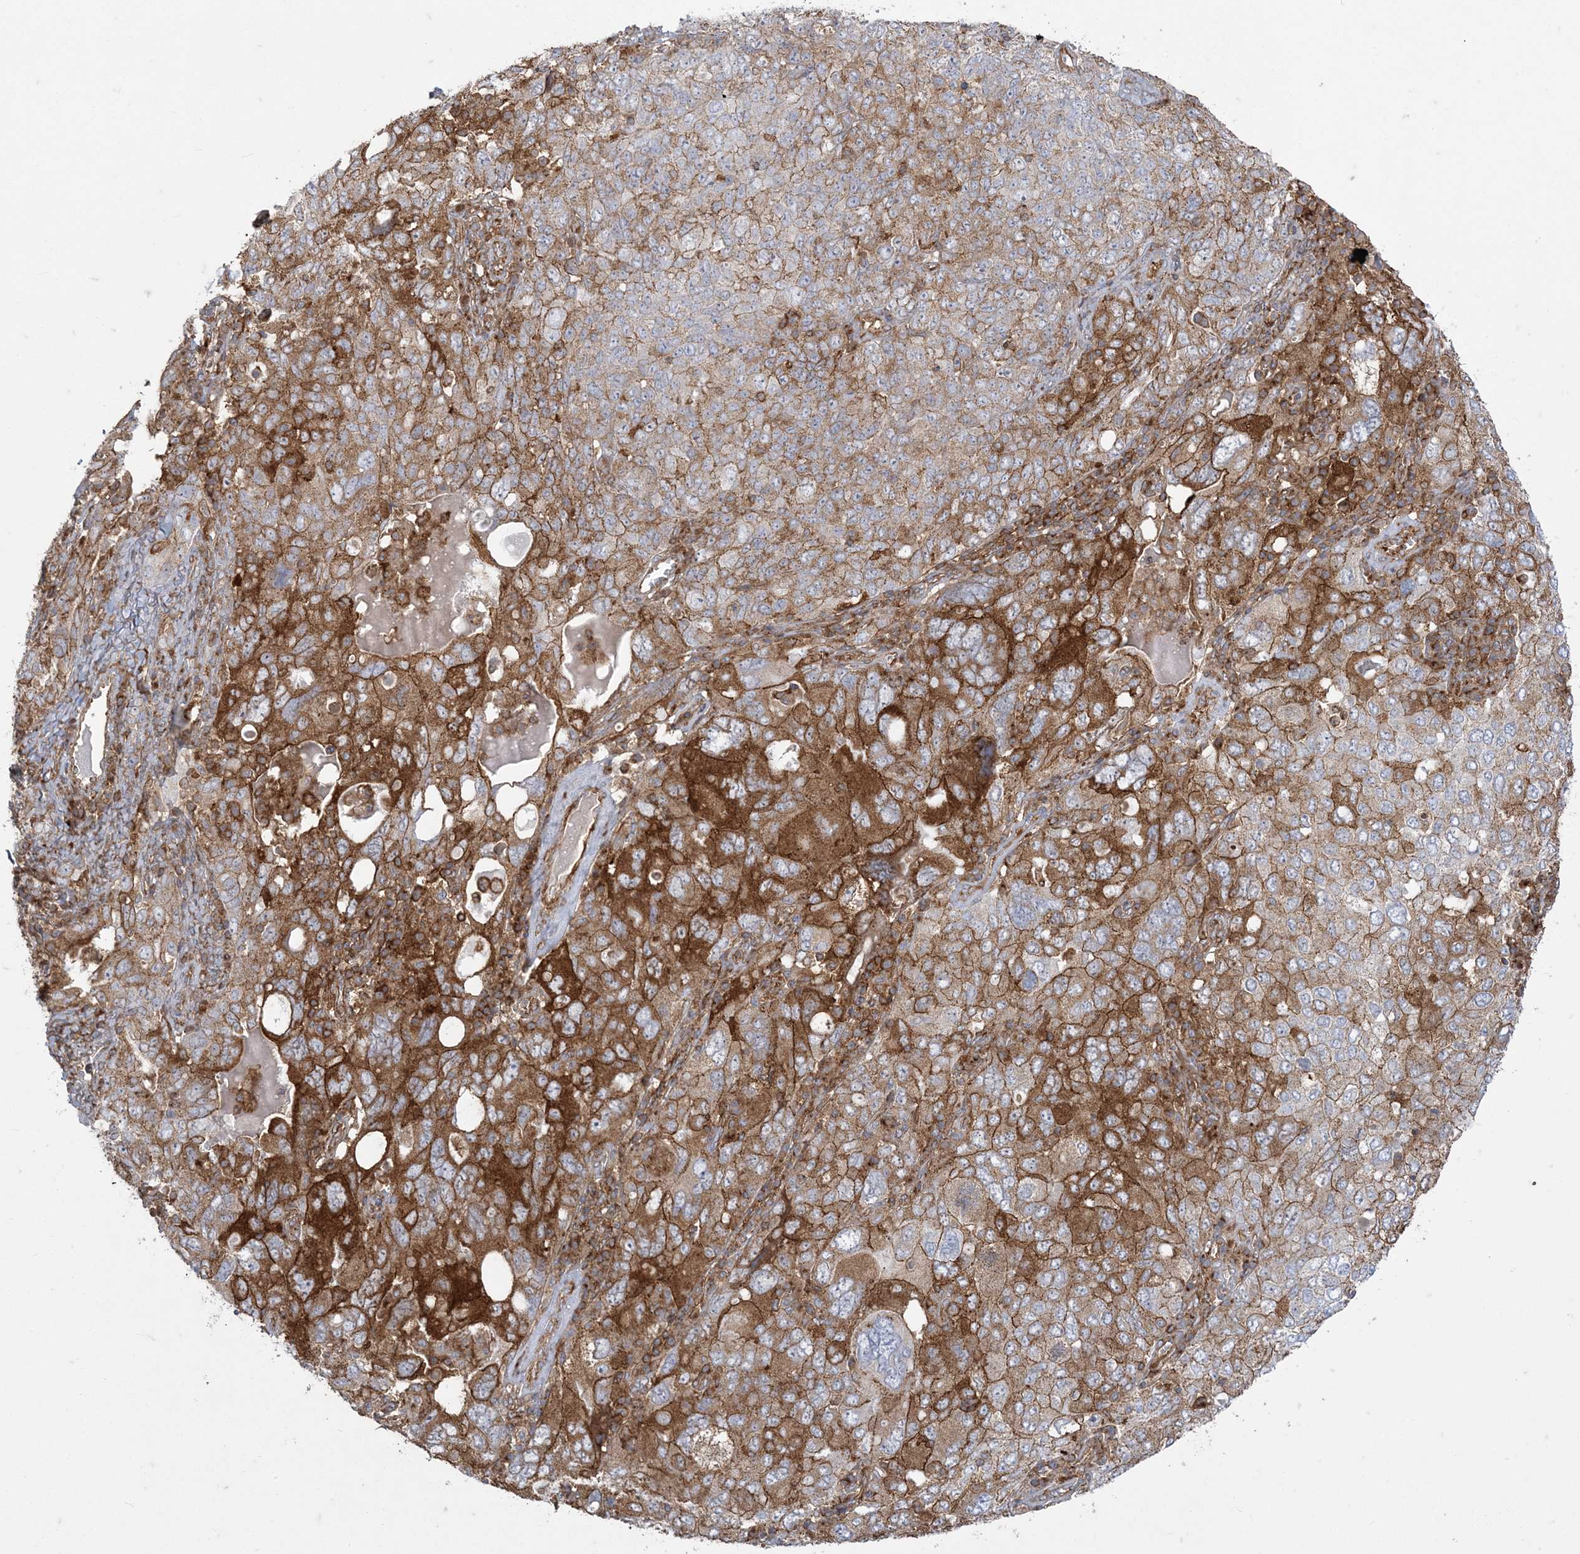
{"staining": {"intensity": "strong", "quantity": "25%-75%", "location": "cytoplasmic/membranous"}, "tissue": "ovarian cancer", "cell_type": "Tumor cells", "image_type": "cancer", "snomed": [{"axis": "morphology", "description": "Carcinoma, endometroid"}, {"axis": "topography", "description": "Ovary"}], "caption": "The image shows immunohistochemical staining of ovarian endometroid carcinoma. There is strong cytoplasmic/membranous staining is appreciated in about 25%-75% of tumor cells.", "gene": "DERL3", "patient": {"sex": "female", "age": 62}}